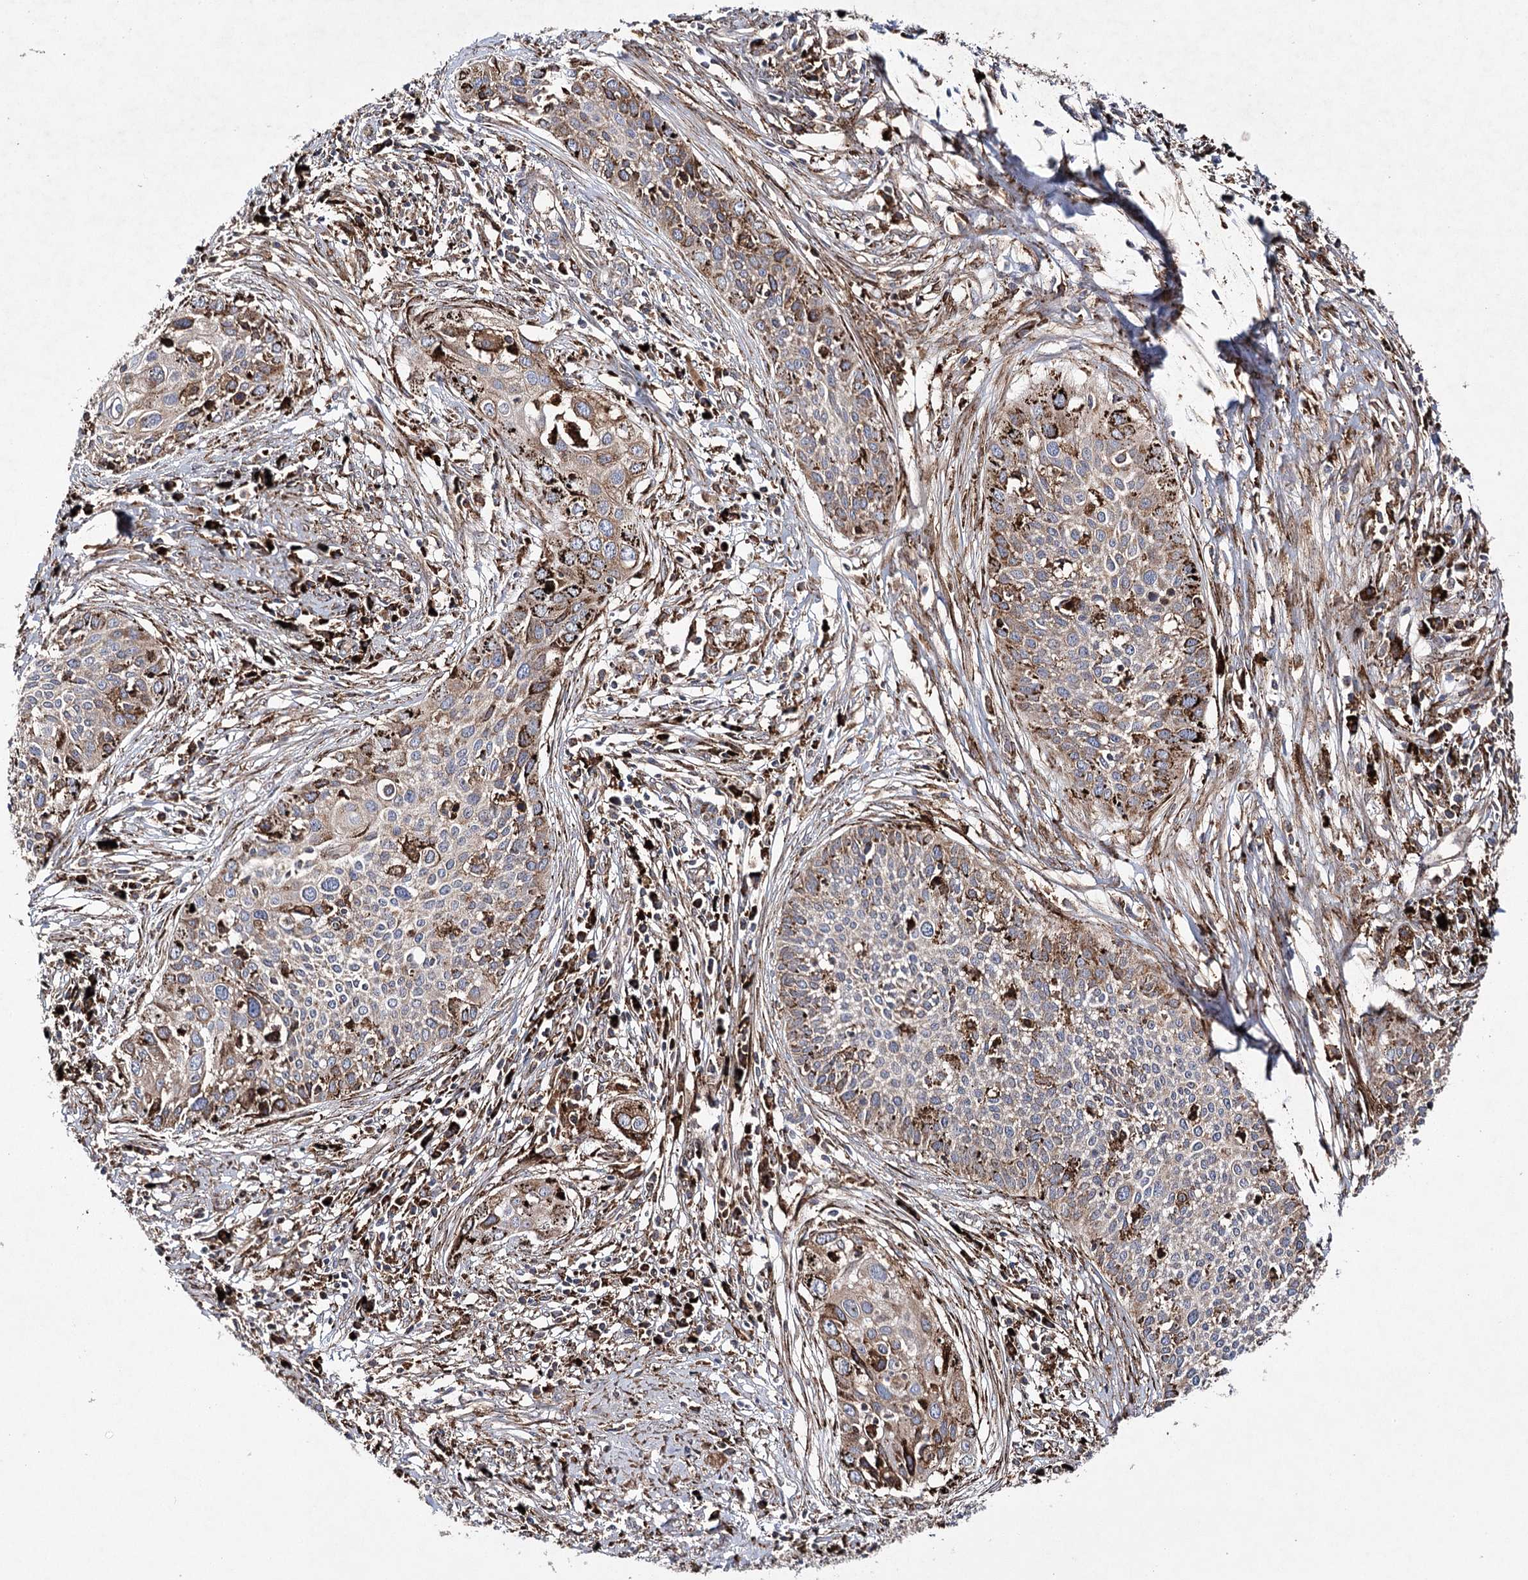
{"staining": {"intensity": "strong", "quantity": "<25%", "location": "cytoplasmic/membranous"}, "tissue": "cervical cancer", "cell_type": "Tumor cells", "image_type": "cancer", "snomed": [{"axis": "morphology", "description": "Squamous cell carcinoma, NOS"}, {"axis": "topography", "description": "Cervix"}], "caption": "Immunohistochemistry staining of squamous cell carcinoma (cervical), which shows medium levels of strong cytoplasmic/membranous positivity in about <25% of tumor cells indicating strong cytoplasmic/membranous protein positivity. The staining was performed using DAB (brown) for protein detection and nuclei were counterstained in hematoxylin (blue).", "gene": "DCUN1D4", "patient": {"sex": "female", "age": 34}}